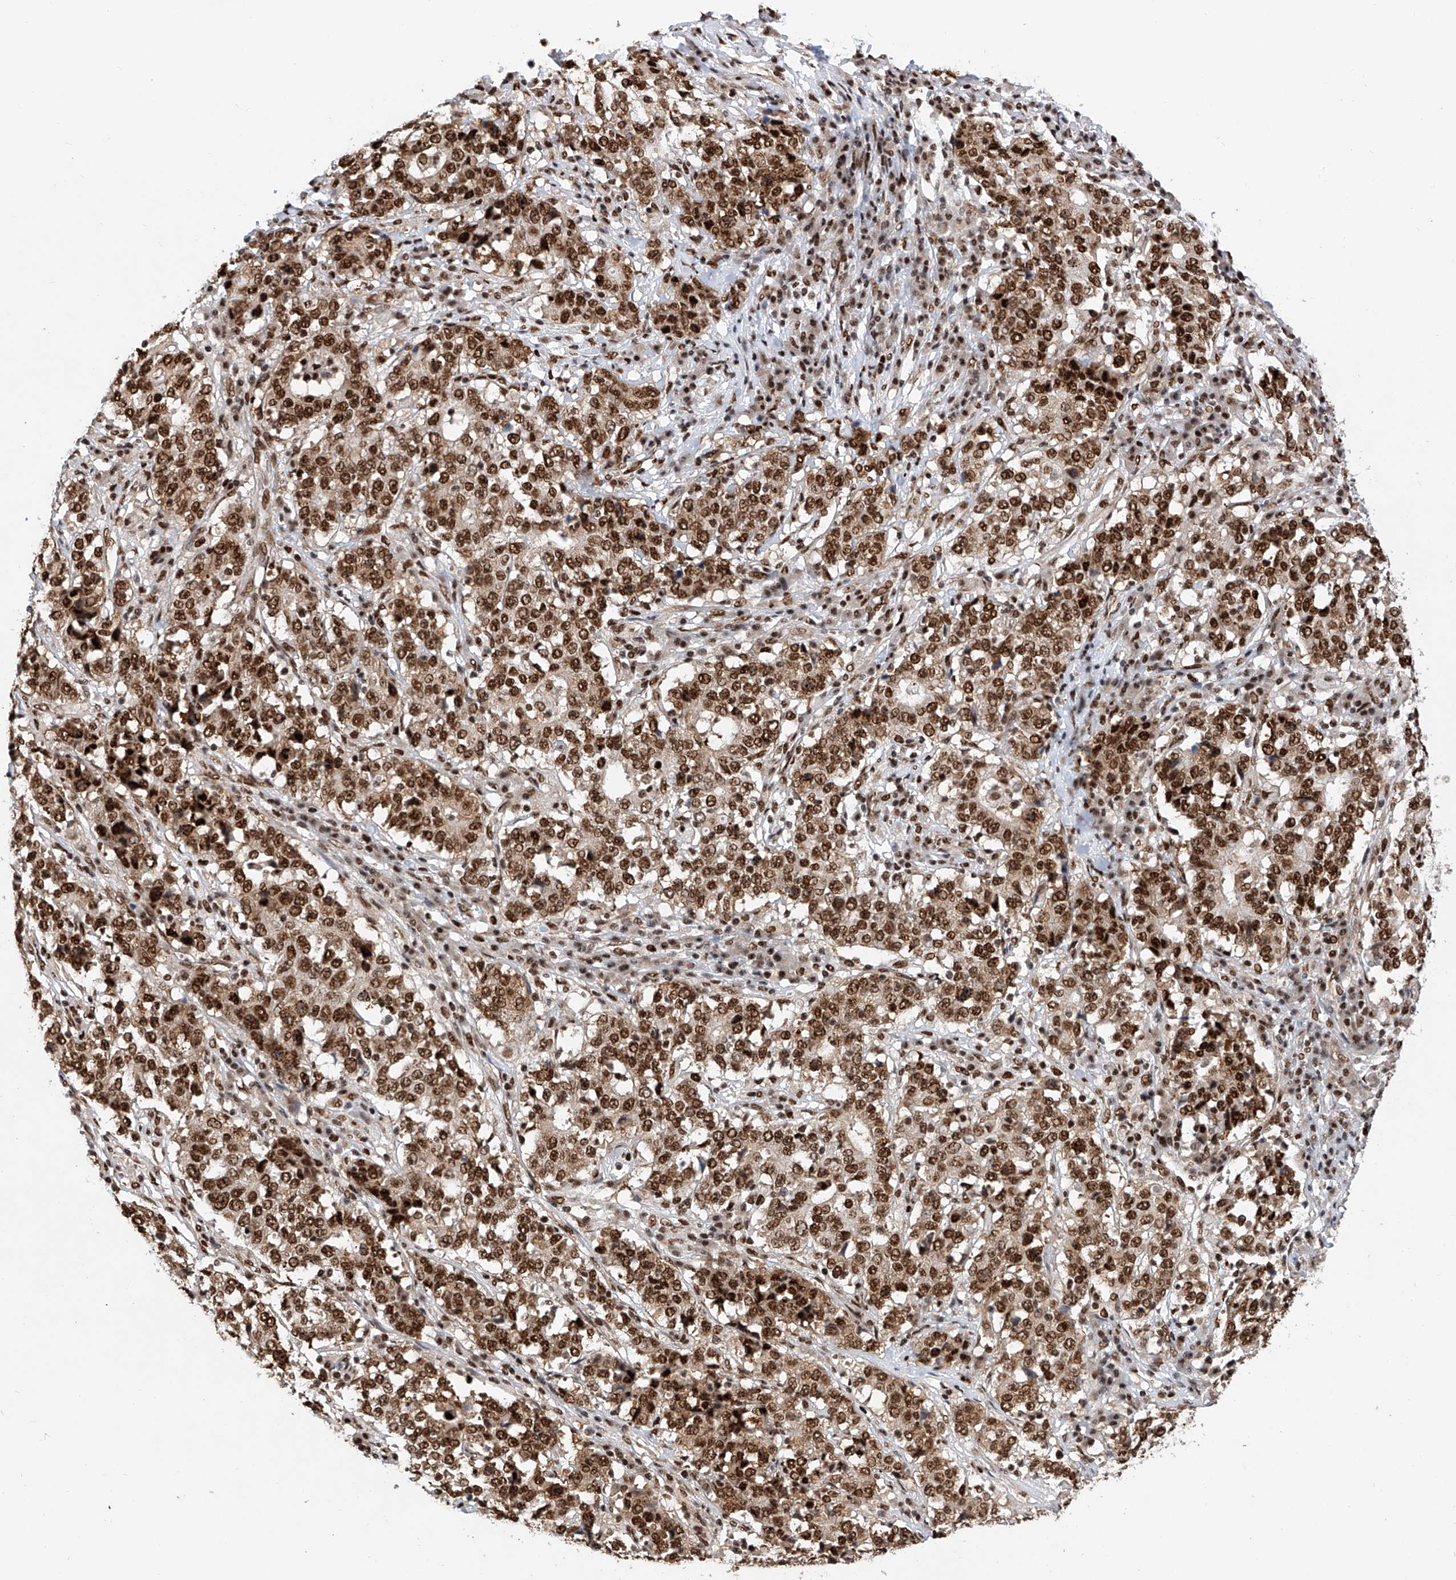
{"staining": {"intensity": "strong", "quantity": ">75%", "location": "nuclear"}, "tissue": "stomach cancer", "cell_type": "Tumor cells", "image_type": "cancer", "snomed": [{"axis": "morphology", "description": "Adenocarcinoma, NOS"}, {"axis": "topography", "description": "Stomach"}], "caption": "The immunohistochemical stain labels strong nuclear staining in tumor cells of adenocarcinoma (stomach) tissue.", "gene": "SRSF6", "patient": {"sex": "male", "age": 59}}